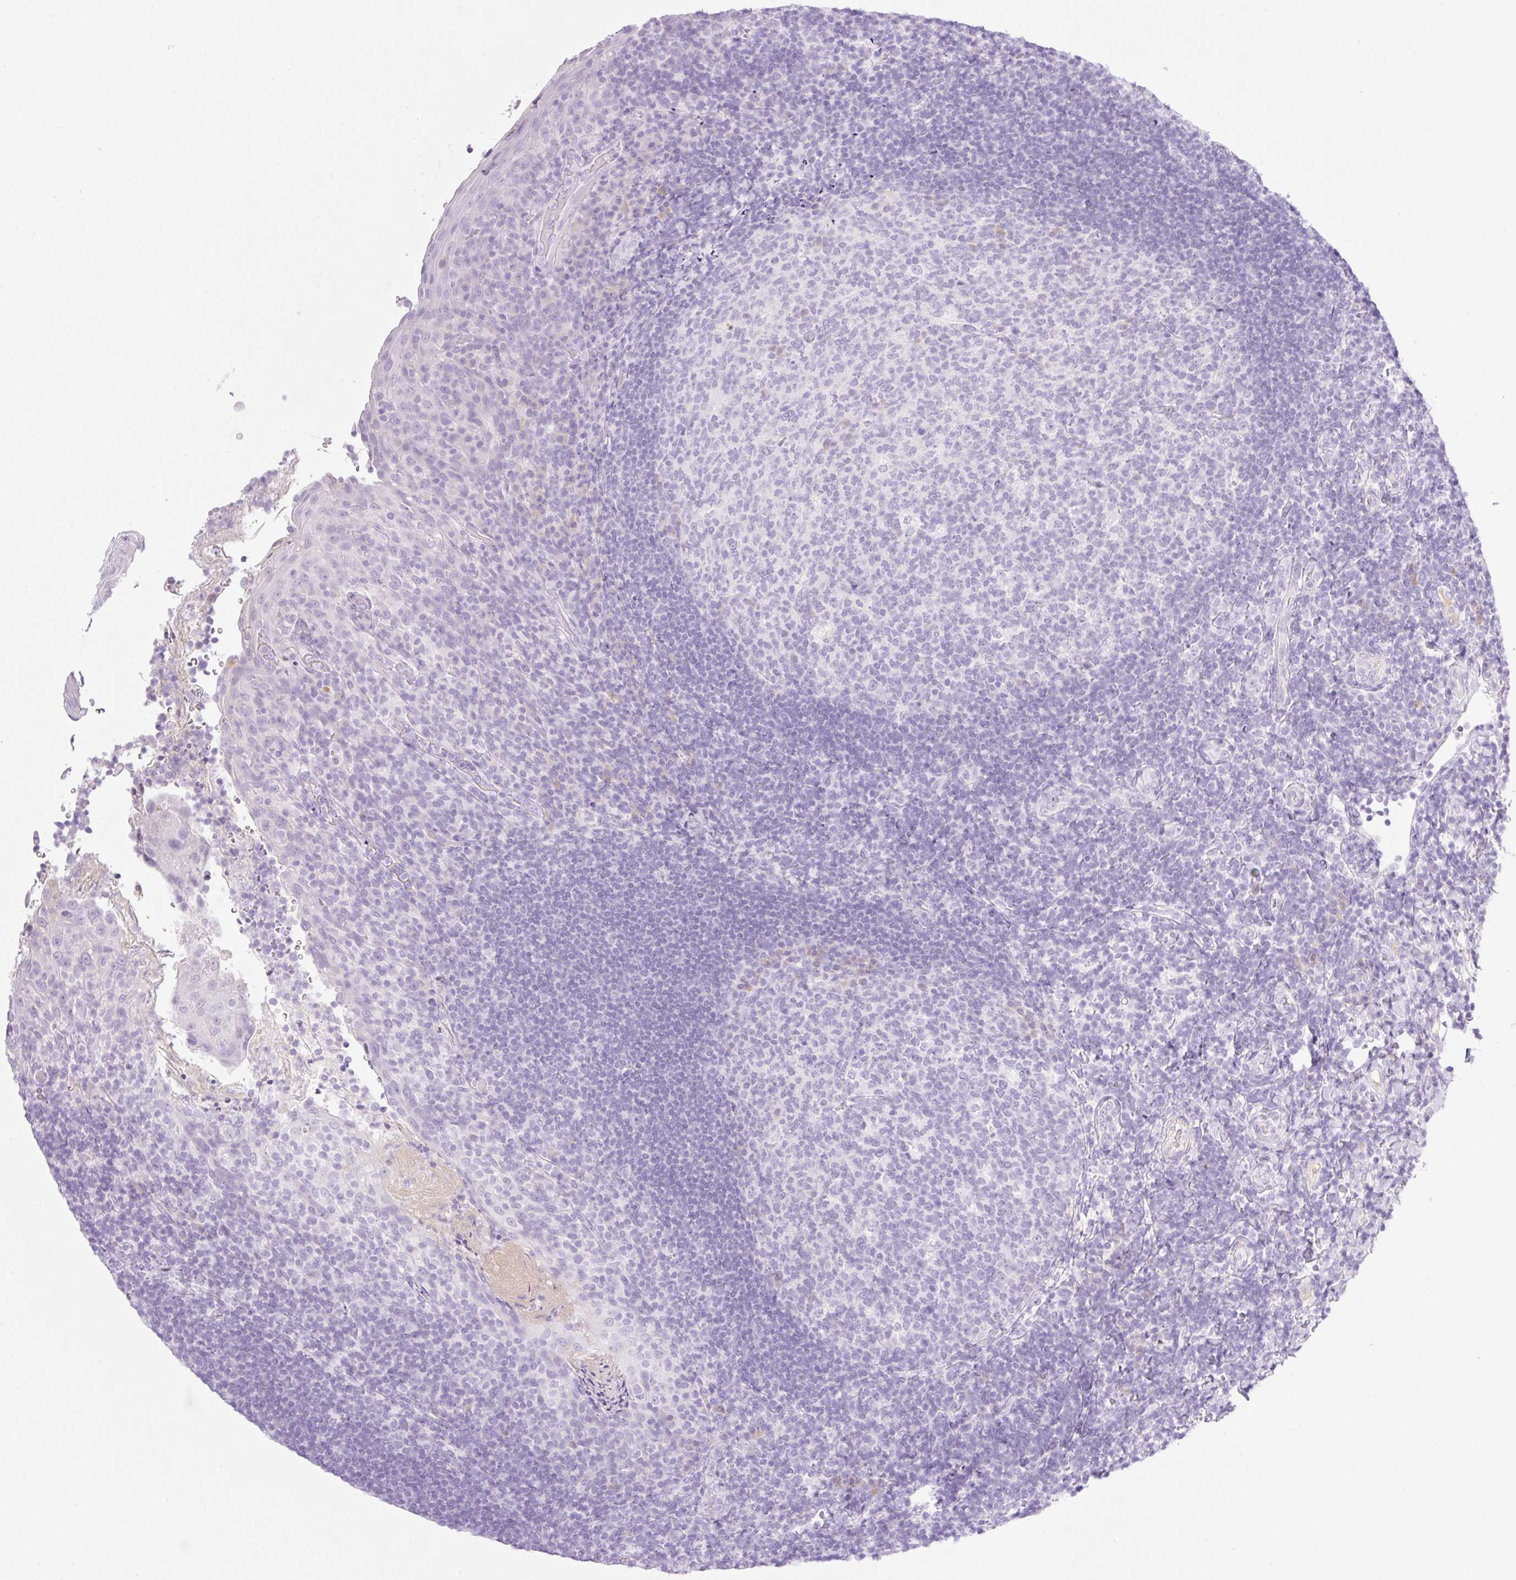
{"staining": {"intensity": "negative", "quantity": "none", "location": "none"}, "tissue": "tonsil", "cell_type": "Germinal center cells", "image_type": "normal", "snomed": [{"axis": "morphology", "description": "Normal tissue, NOS"}, {"axis": "topography", "description": "Tonsil"}], "caption": "Normal tonsil was stained to show a protein in brown. There is no significant expression in germinal center cells.", "gene": "PALM3", "patient": {"sex": "female", "age": 10}}